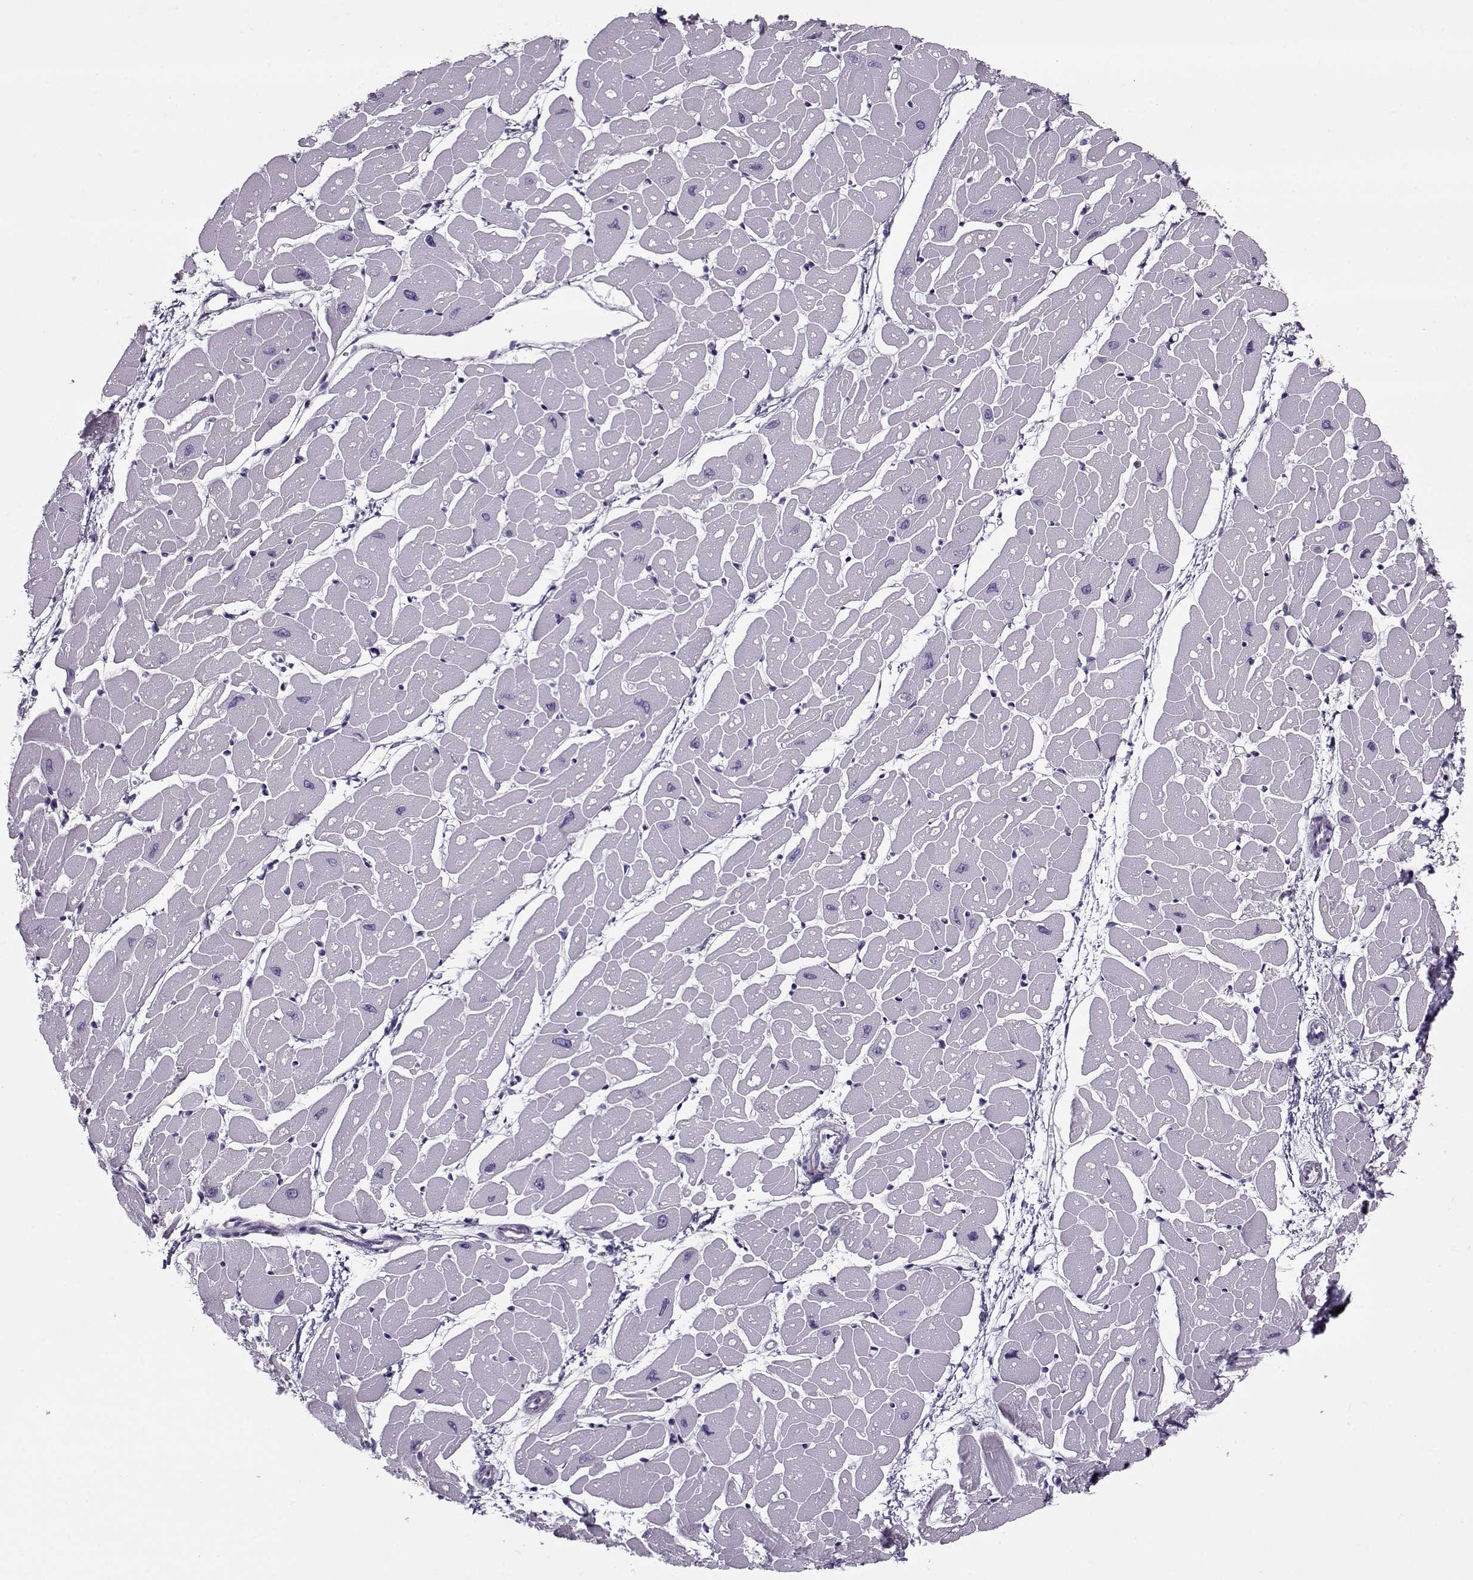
{"staining": {"intensity": "negative", "quantity": "none", "location": "none"}, "tissue": "heart muscle", "cell_type": "Cardiomyocytes", "image_type": "normal", "snomed": [{"axis": "morphology", "description": "Normal tissue, NOS"}, {"axis": "topography", "description": "Heart"}], "caption": "Immunohistochemical staining of benign human heart muscle demonstrates no significant positivity in cardiomyocytes.", "gene": "GAGE10", "patient": {"sex": "male", "age": 57}}